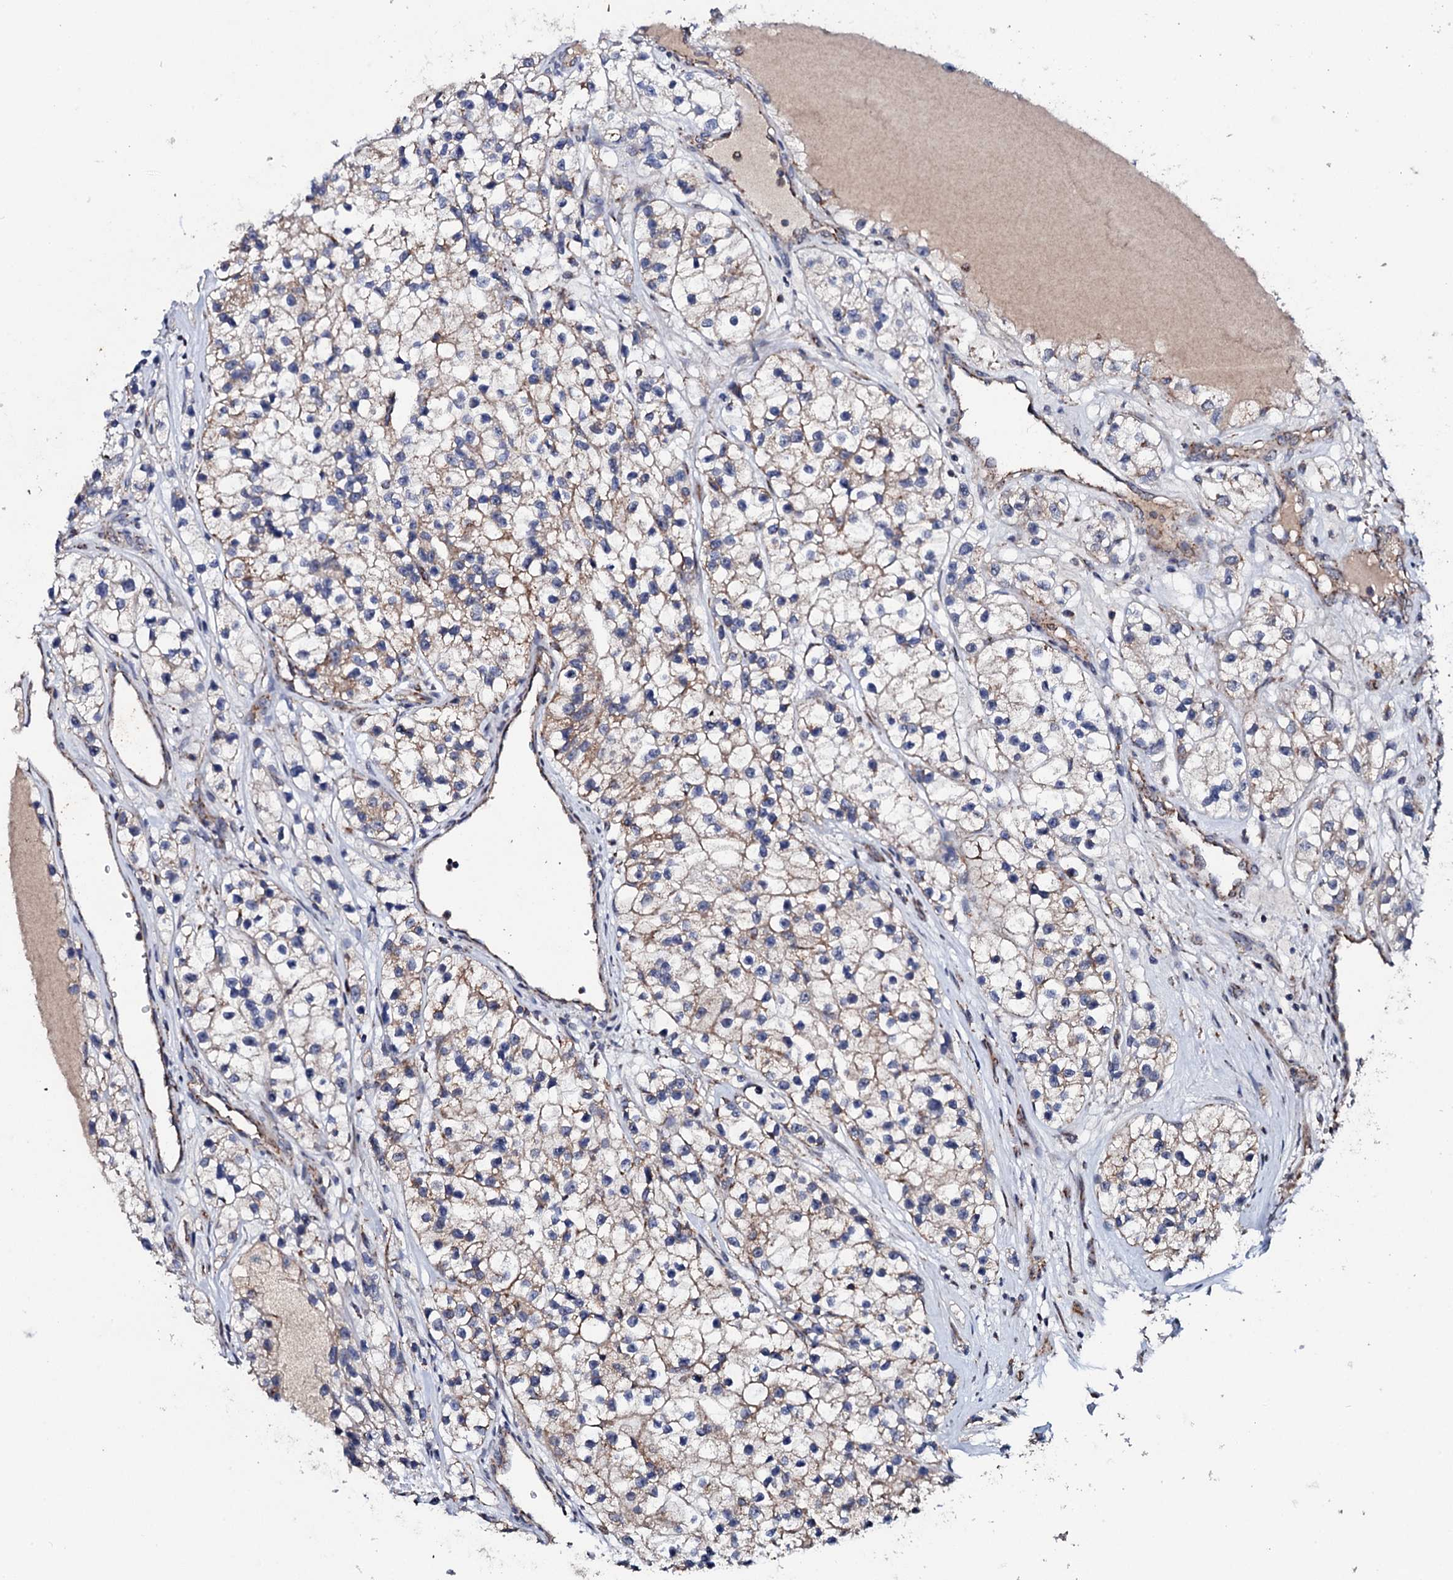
{"staining": {"intensity": "weak", "quantity": "25%-75%", "location": "cytoplasmic/membranous"}, "tissue": "renal cancer", "cell_type": "Tumor cells", "image_type": "cancer", "snomed": [{"axis": "morphology", "description": "Adenocarcinoma, NOS"}, {"axis": "topography", "description": "Kidney"}], "caption": "IHC (DAB (3,3'-diaminobenzidine)) staining of renal adenocarcinoma reveals weak cytoplasmic/membranous protein positivity in approximately 25%-75% of tumor cells.", "gene": "MTIF3", "patient": {"sex": "female", "age": 57}}